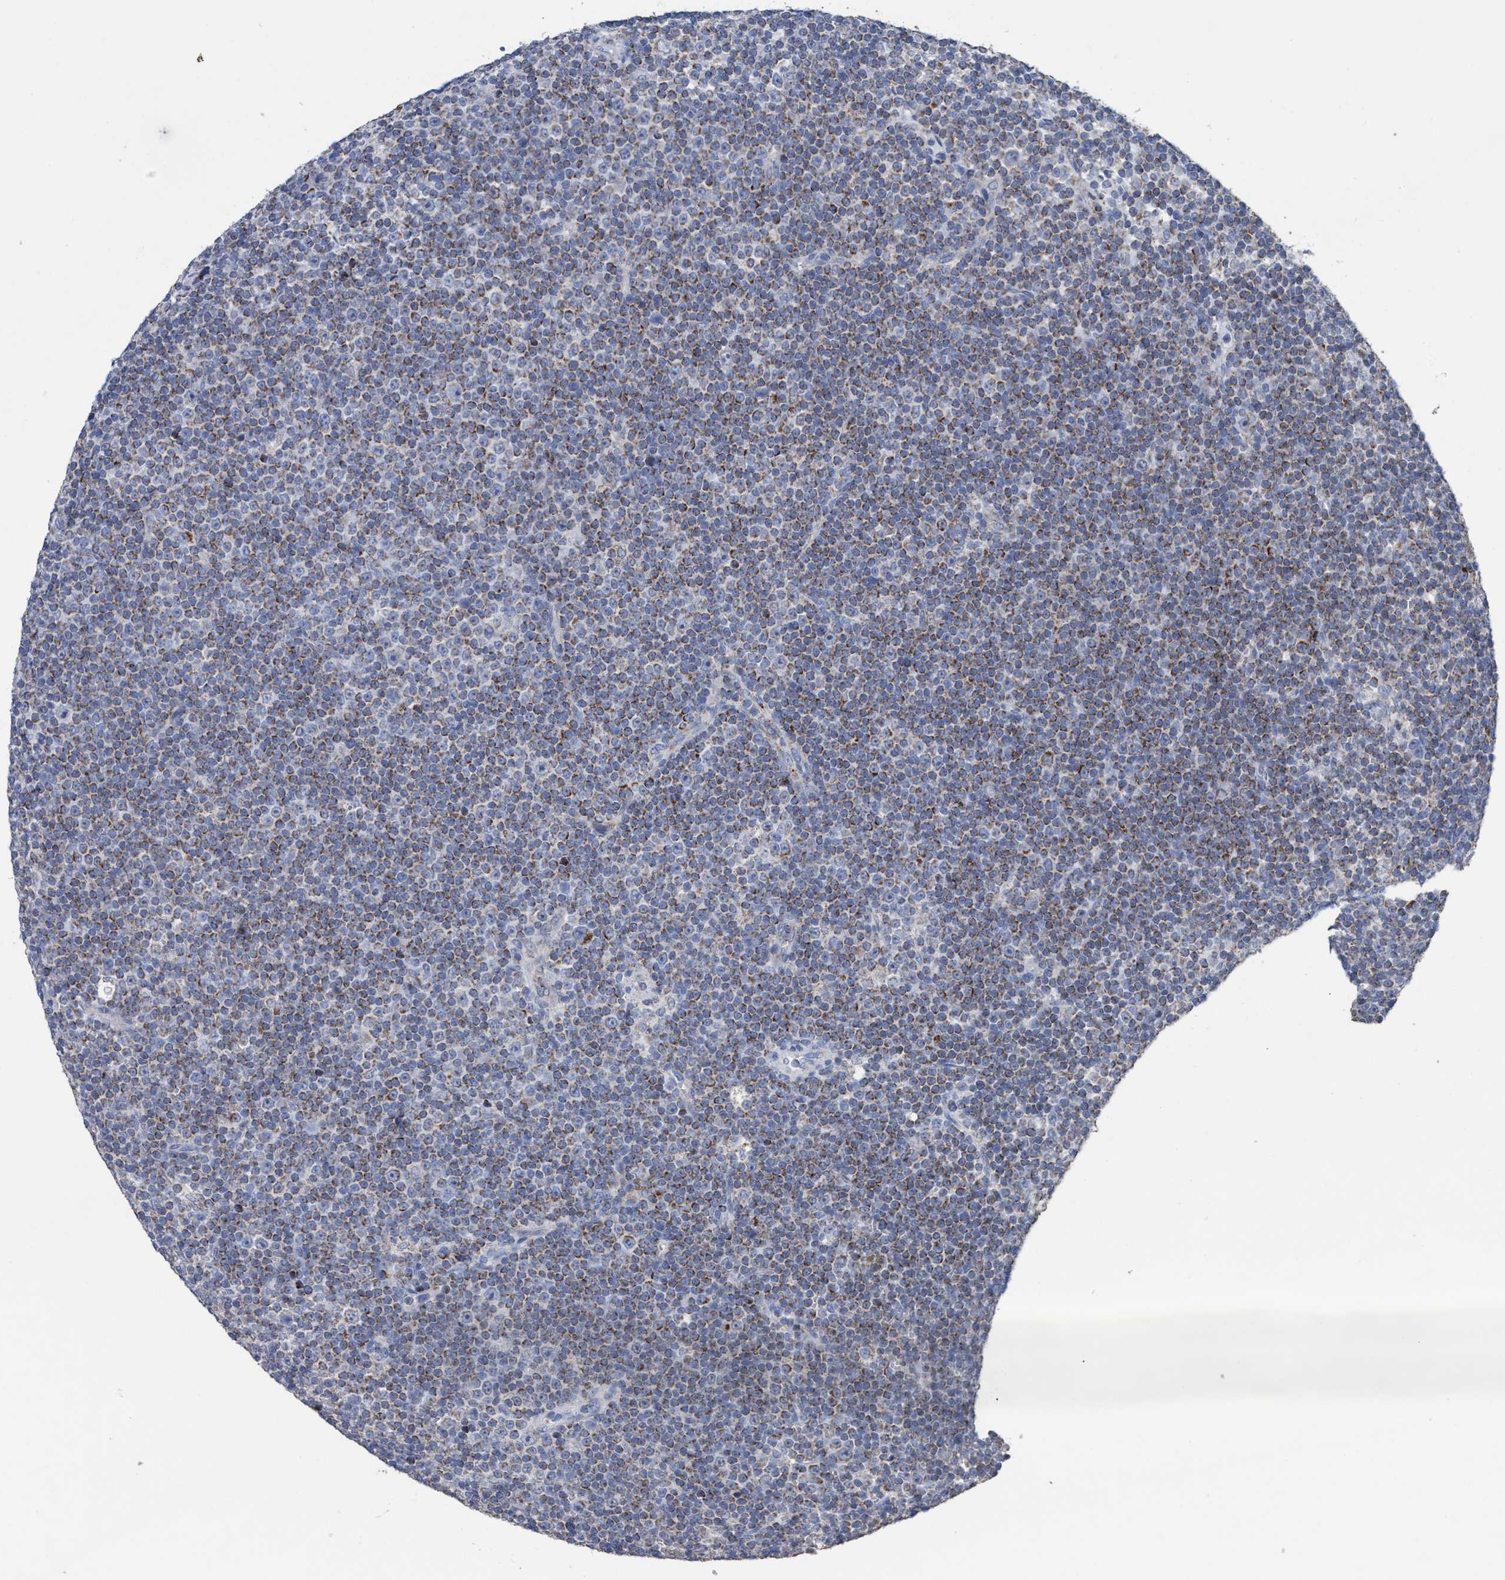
{"staining": {"intensity": "moderate", "quantity": ">75%", "location": "cytoplasmic/membranous"}, "tissue": "lymphoma", "cell_type": "Tumor cells", "image_type": "cancer", "snomed": [{"axis": "morphology", "description": "Malignant lymphoma, non-Hodgkin's type, Low grade"}, {"axis": "topography", "description": "Lymph node"}], "caption": "The histopathology image demonstrates staining of lymphoma, revealing moderate cytoplasmic/membranous protein positivity (brown color) within tumor cells.", "gene": "RSAD1", "patient": {"sex": "female", "age": 67}}